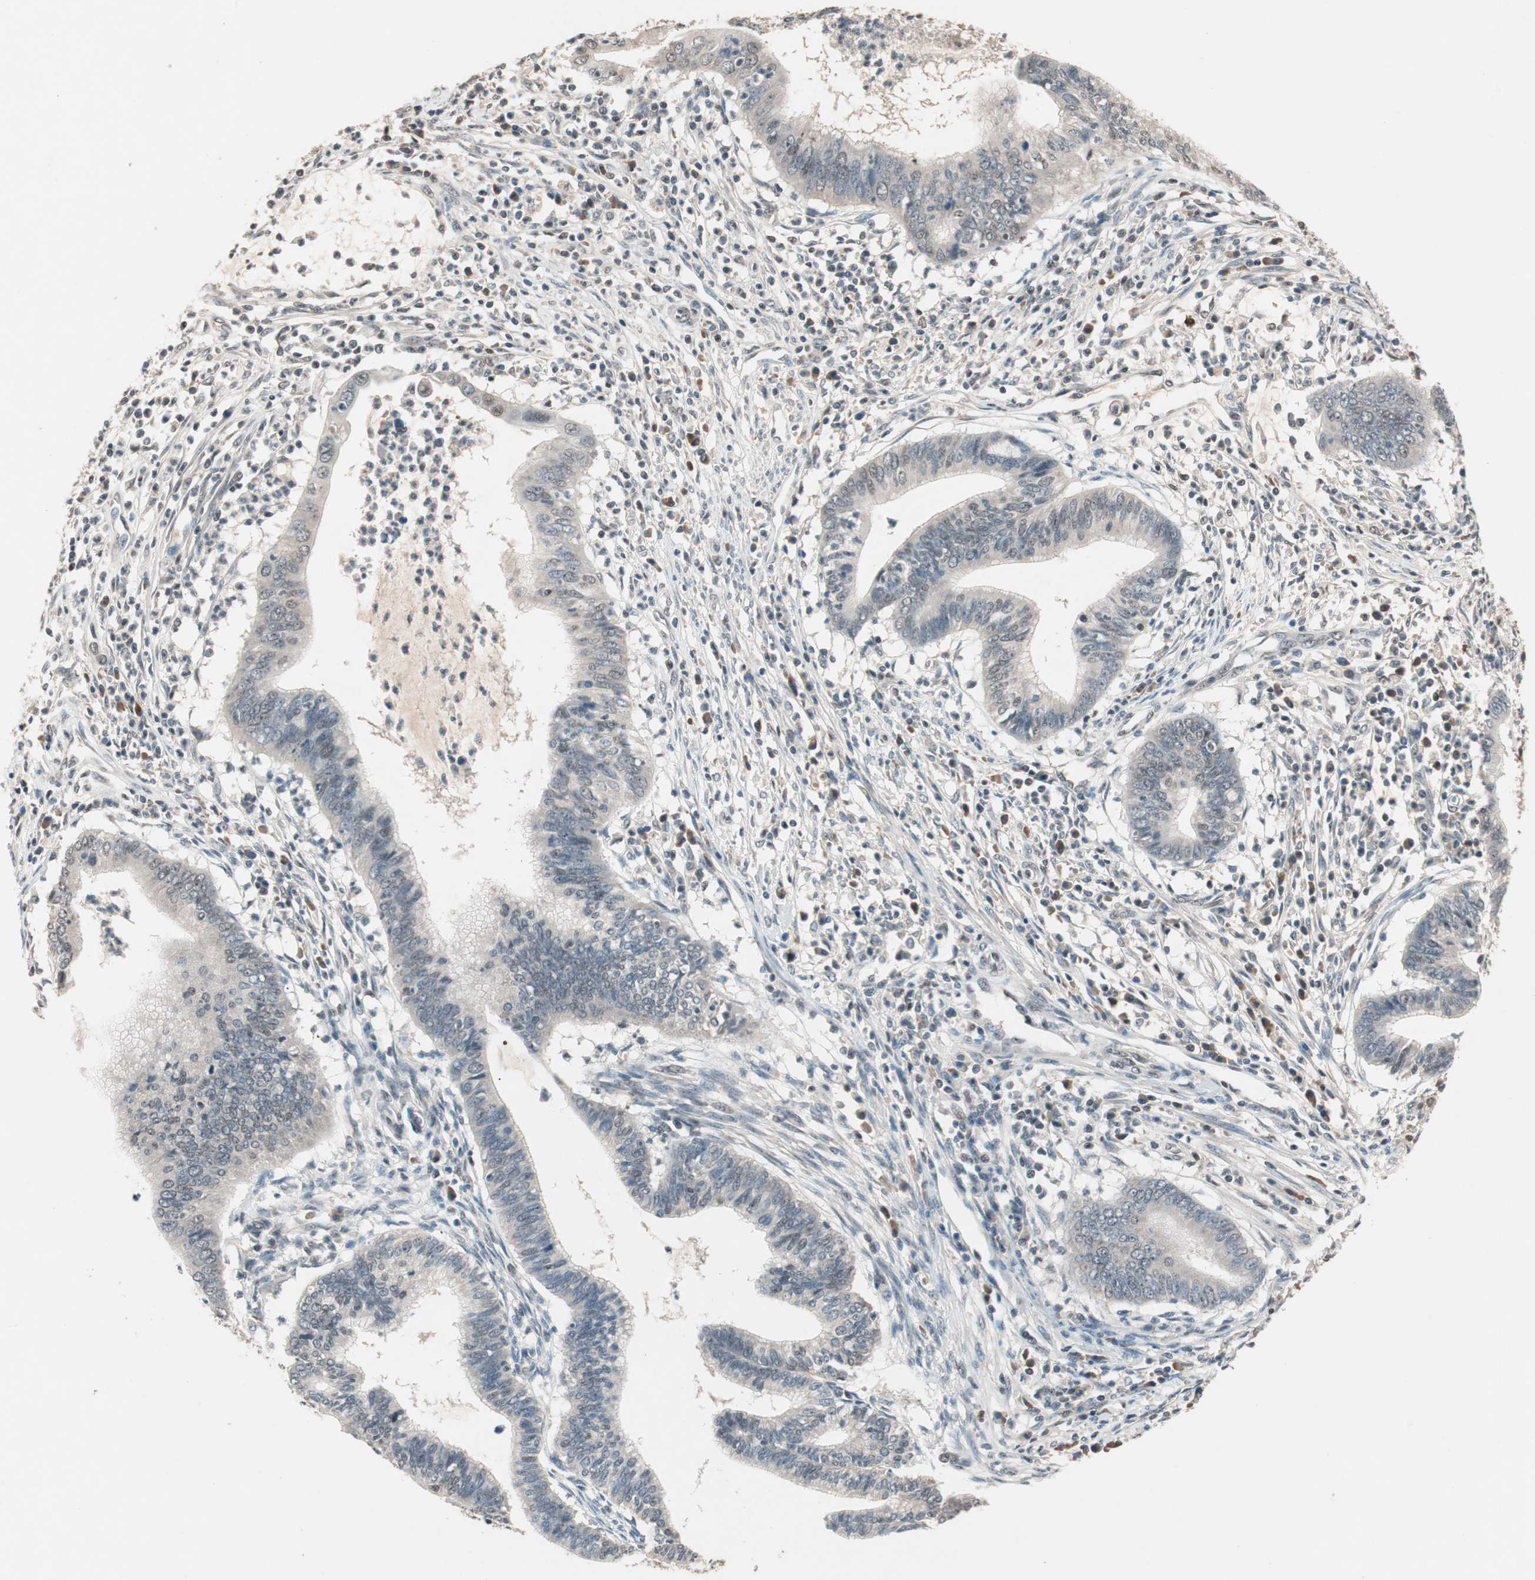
{"staining": {"intensity": "weak", "quantity": "<25%", "location": "nuclear"}, "tissue": "cervical cancer", "cell_type": "Tumor cells", "image_type": "cancer", "snomed": [{"axis": "morphology", "description": "Adenocarcinoma, NOS"}, {"axis": "topography", "description": "Cervix"}], "caption": "Immunohistochemistry image of human cervical cancer (adenocarcinoma) stained for a protein (brown), which displays no expression in tumor cells.", "gene": "NFRKB", "patient": {"sex": "female", "age": 36}}